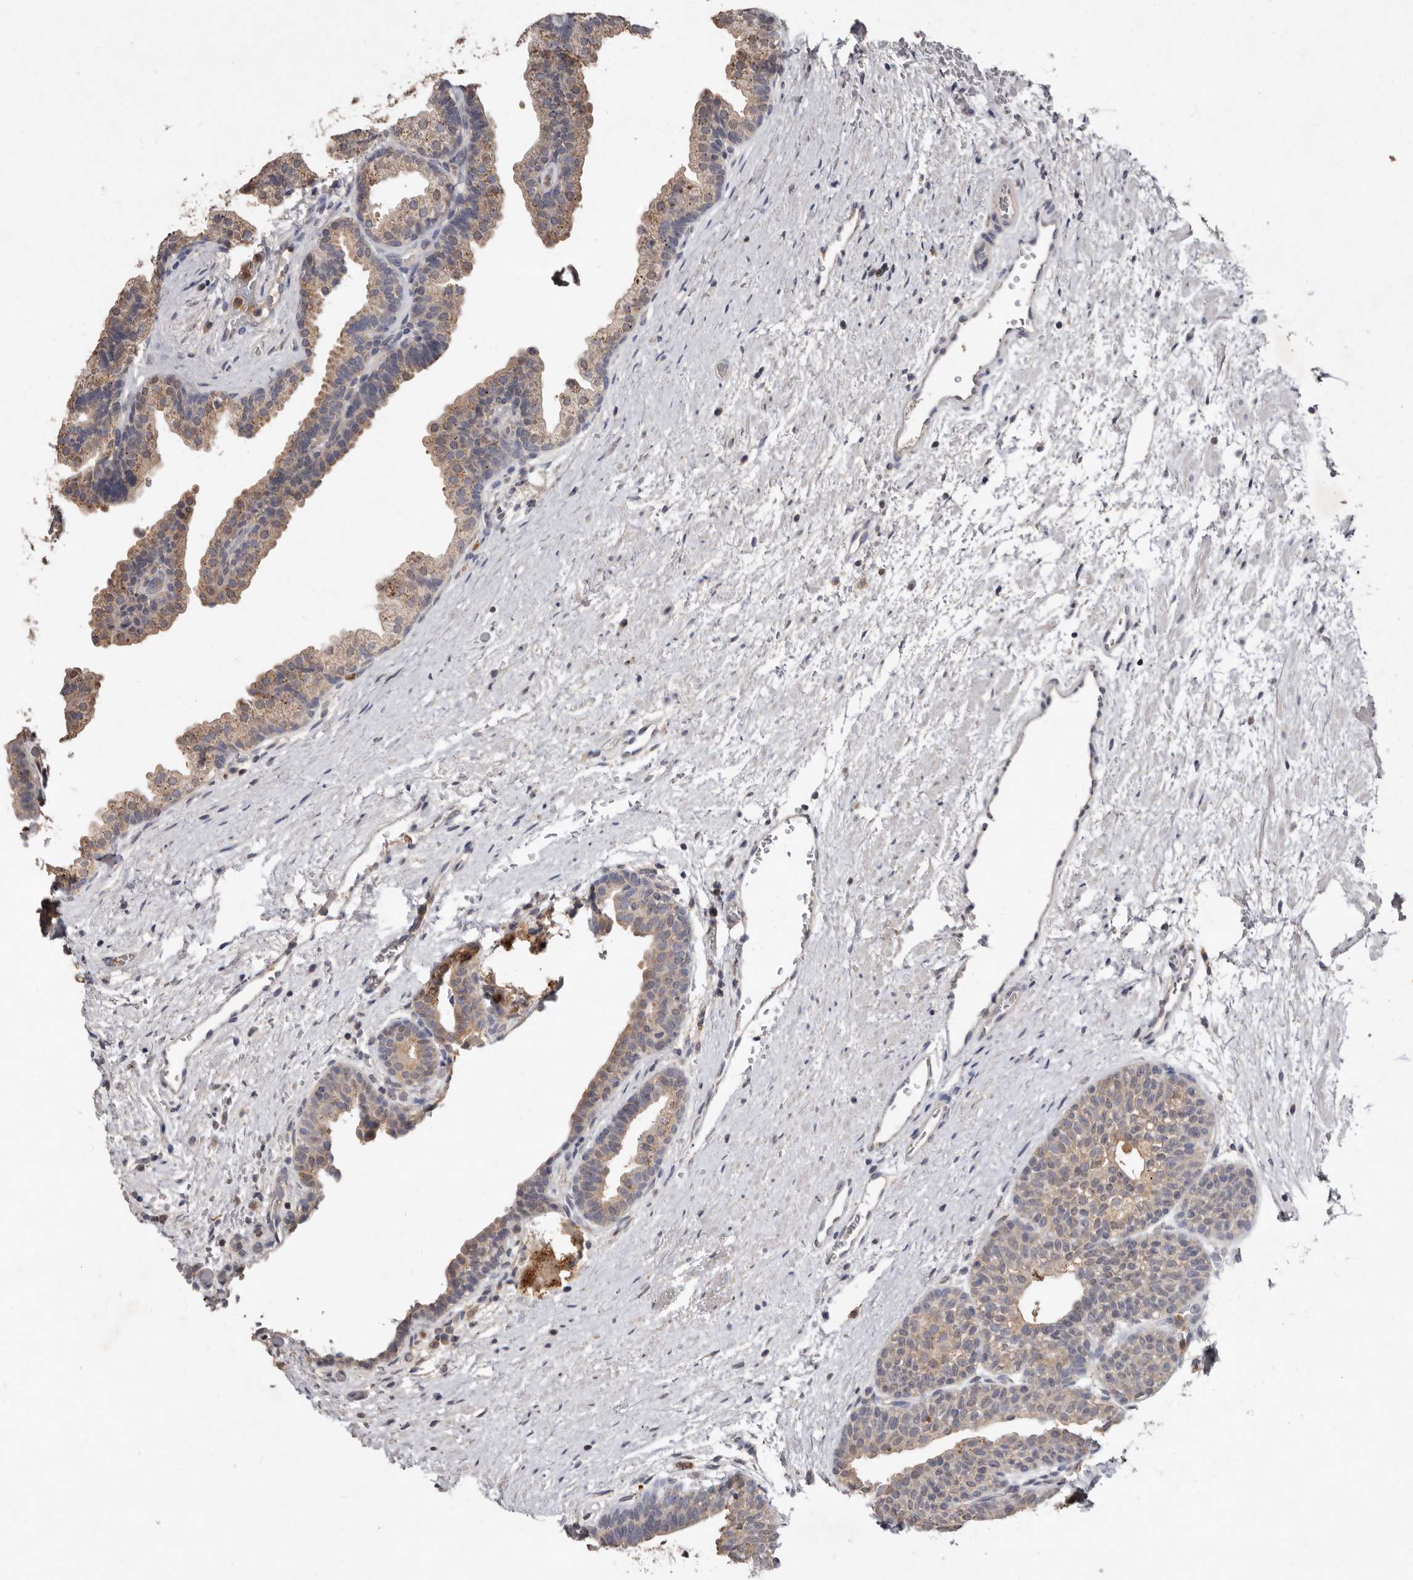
{"staining": {"intensity": "moderate", "quantity": ">75%", "location": "cytoplasmic/membranous"}, "tissue": "prostate", "cell_type": "Glandular cells", "image_type": "normal", "snomed": [{"axis": "morphology", "description": "Normal tissue, NOS"}, {"axis": "topography", "description": "Prostate"}], "caption": "High-power microscopy captured an immunohistochemistry image of normal prostate, revealing moderate cytoplasmic/membranous staining in approximately >75% of glandular cells.", "gene": "EDEM1", "patient": {"sex": "male", "age": 48}}